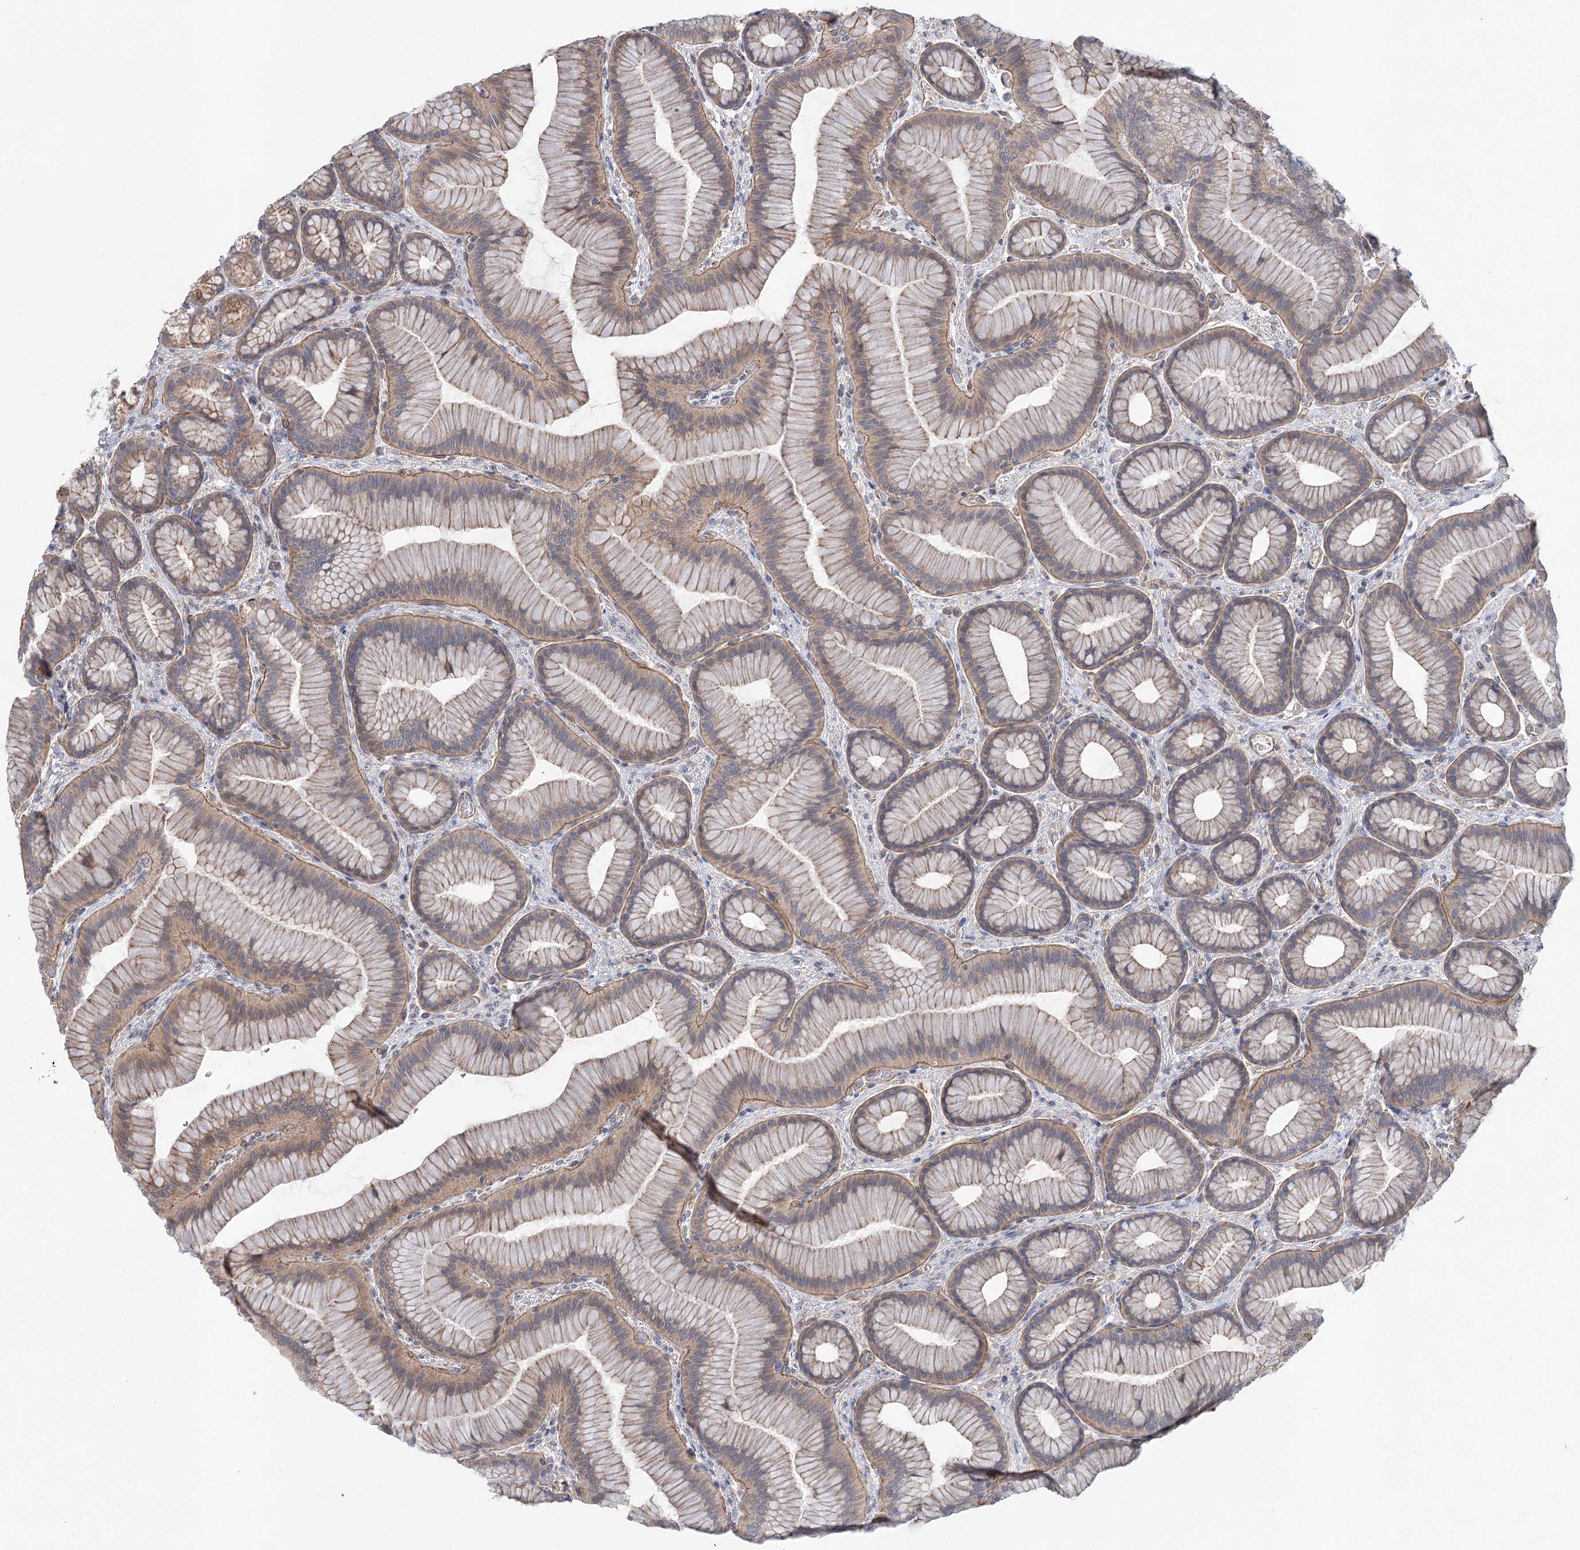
{"staining": {"intensity": "moderate", "quantity": "25%-75%", "location": "cytoplasmic/membranous"}, "tissue": "stomach", "cell_type": "Glandular cells", "image_type": "normal", "snomed": [{"axis": "morphology", "description": "Normal tissue, NOS"}, {"axis": "morphology", "description": "Adenocarcinoma, NOS"}, {"axis": "morphology", "description": "Adenocarcinoma, High grade"}, {"axis": "topography", "description": "Stomach, upper"}, {"axis": "topography", "description": "Stomach"}], "caption": "An immunohistochemistry photomicrograph of normal tissue is shown. Protein staining in brown shows moderate cytoplasmic/membranous positivity in stomach within glandular cells. The protein is shown in brown color, while the nuclei are stained blue.", "gene": "RWDD4", "patient": {"sex": "female", "age": 65}}